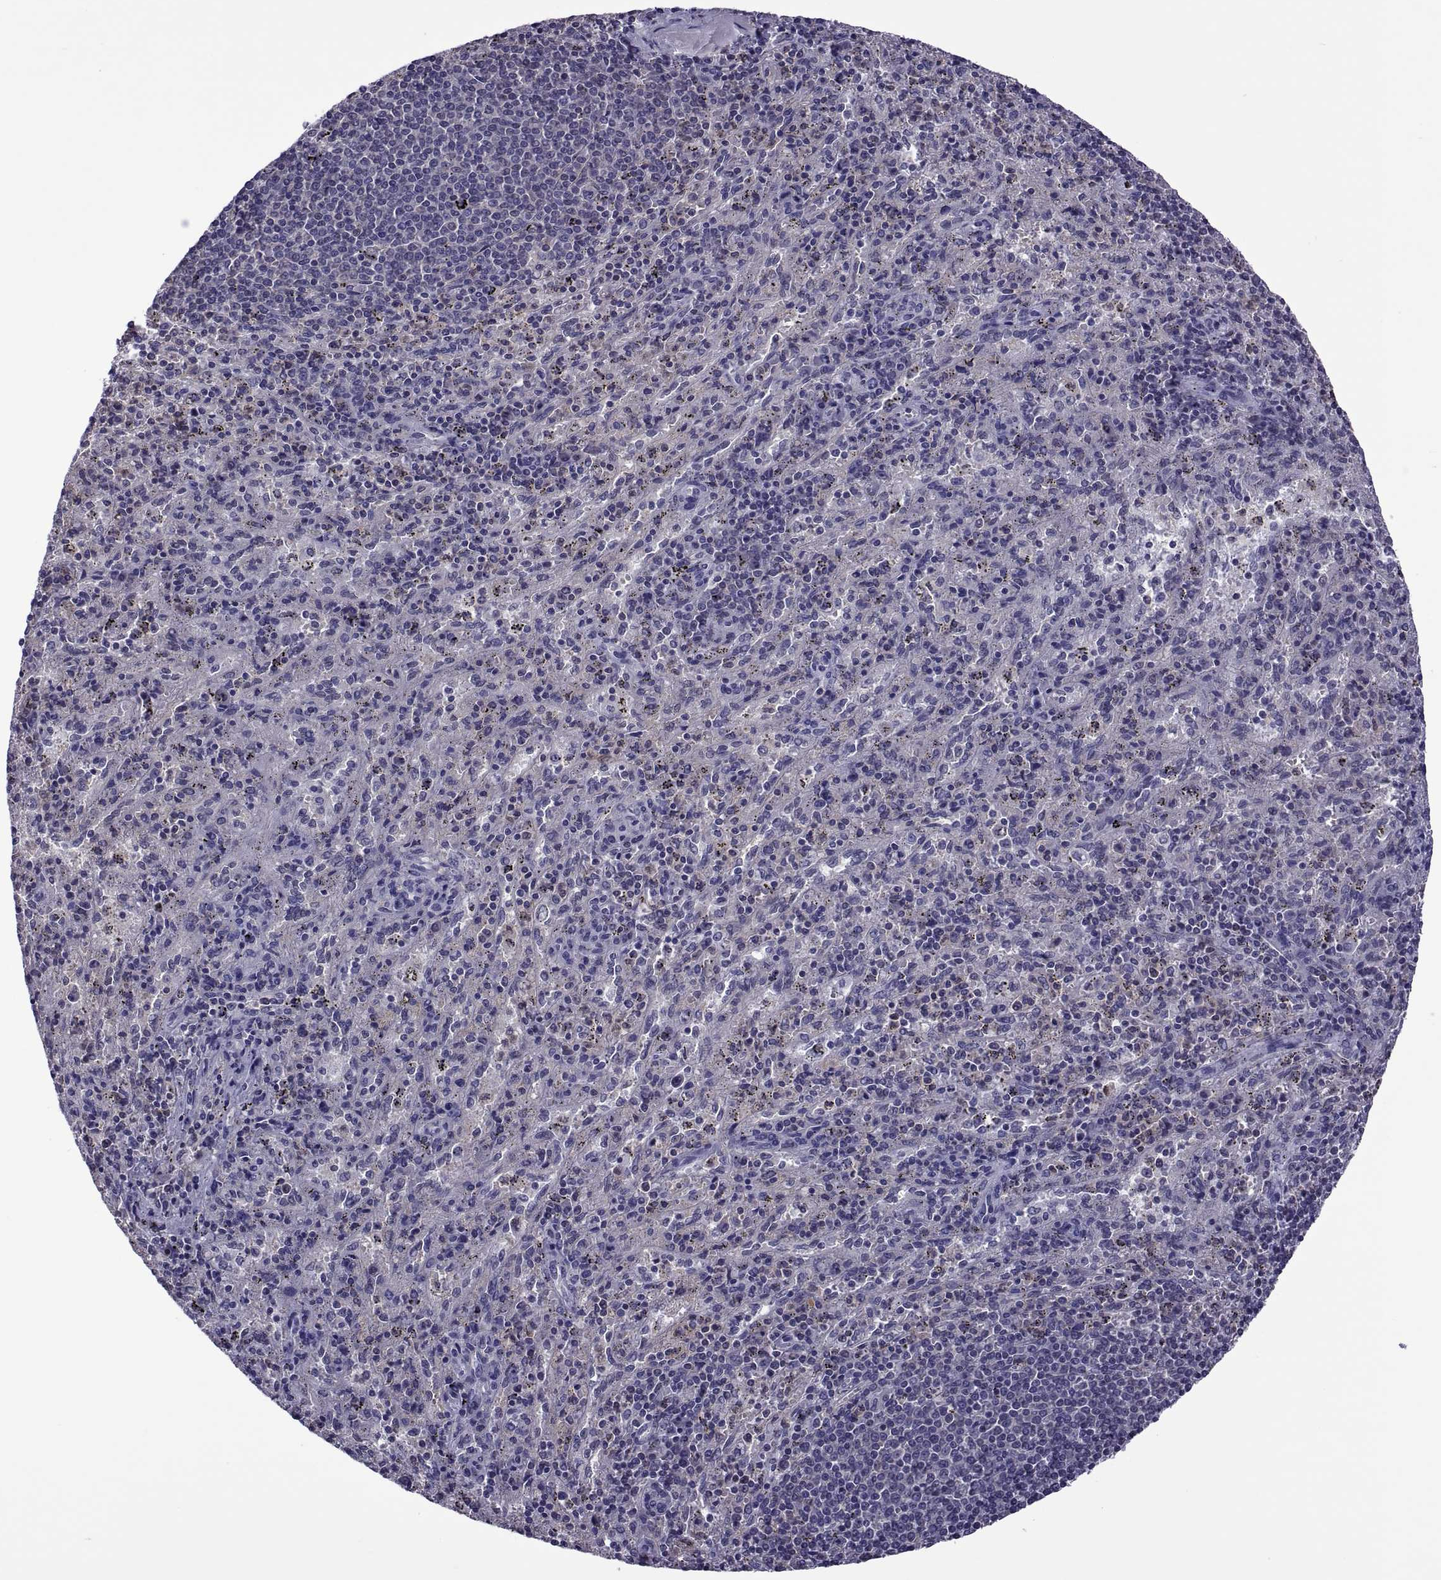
{"staining": {"intensity": "negative", "quantity": "none", "location": "none"}, "tissue": "spleen", "cell_type": "Cells in red pulp", "image_type": "normal", "snomed": [{"axis": "morphology", "description": "Normal tissue, NOS"}, {"axis": "topography", "description": "Spleen"}], "caption": "There is no significant expression in cells in red pulp of spleen. (Immunohistochemistry (ihc), brightfield microscopy, high magnification).", "gene": "LCN9", "patient": {"sex": "male", "age": 57}}